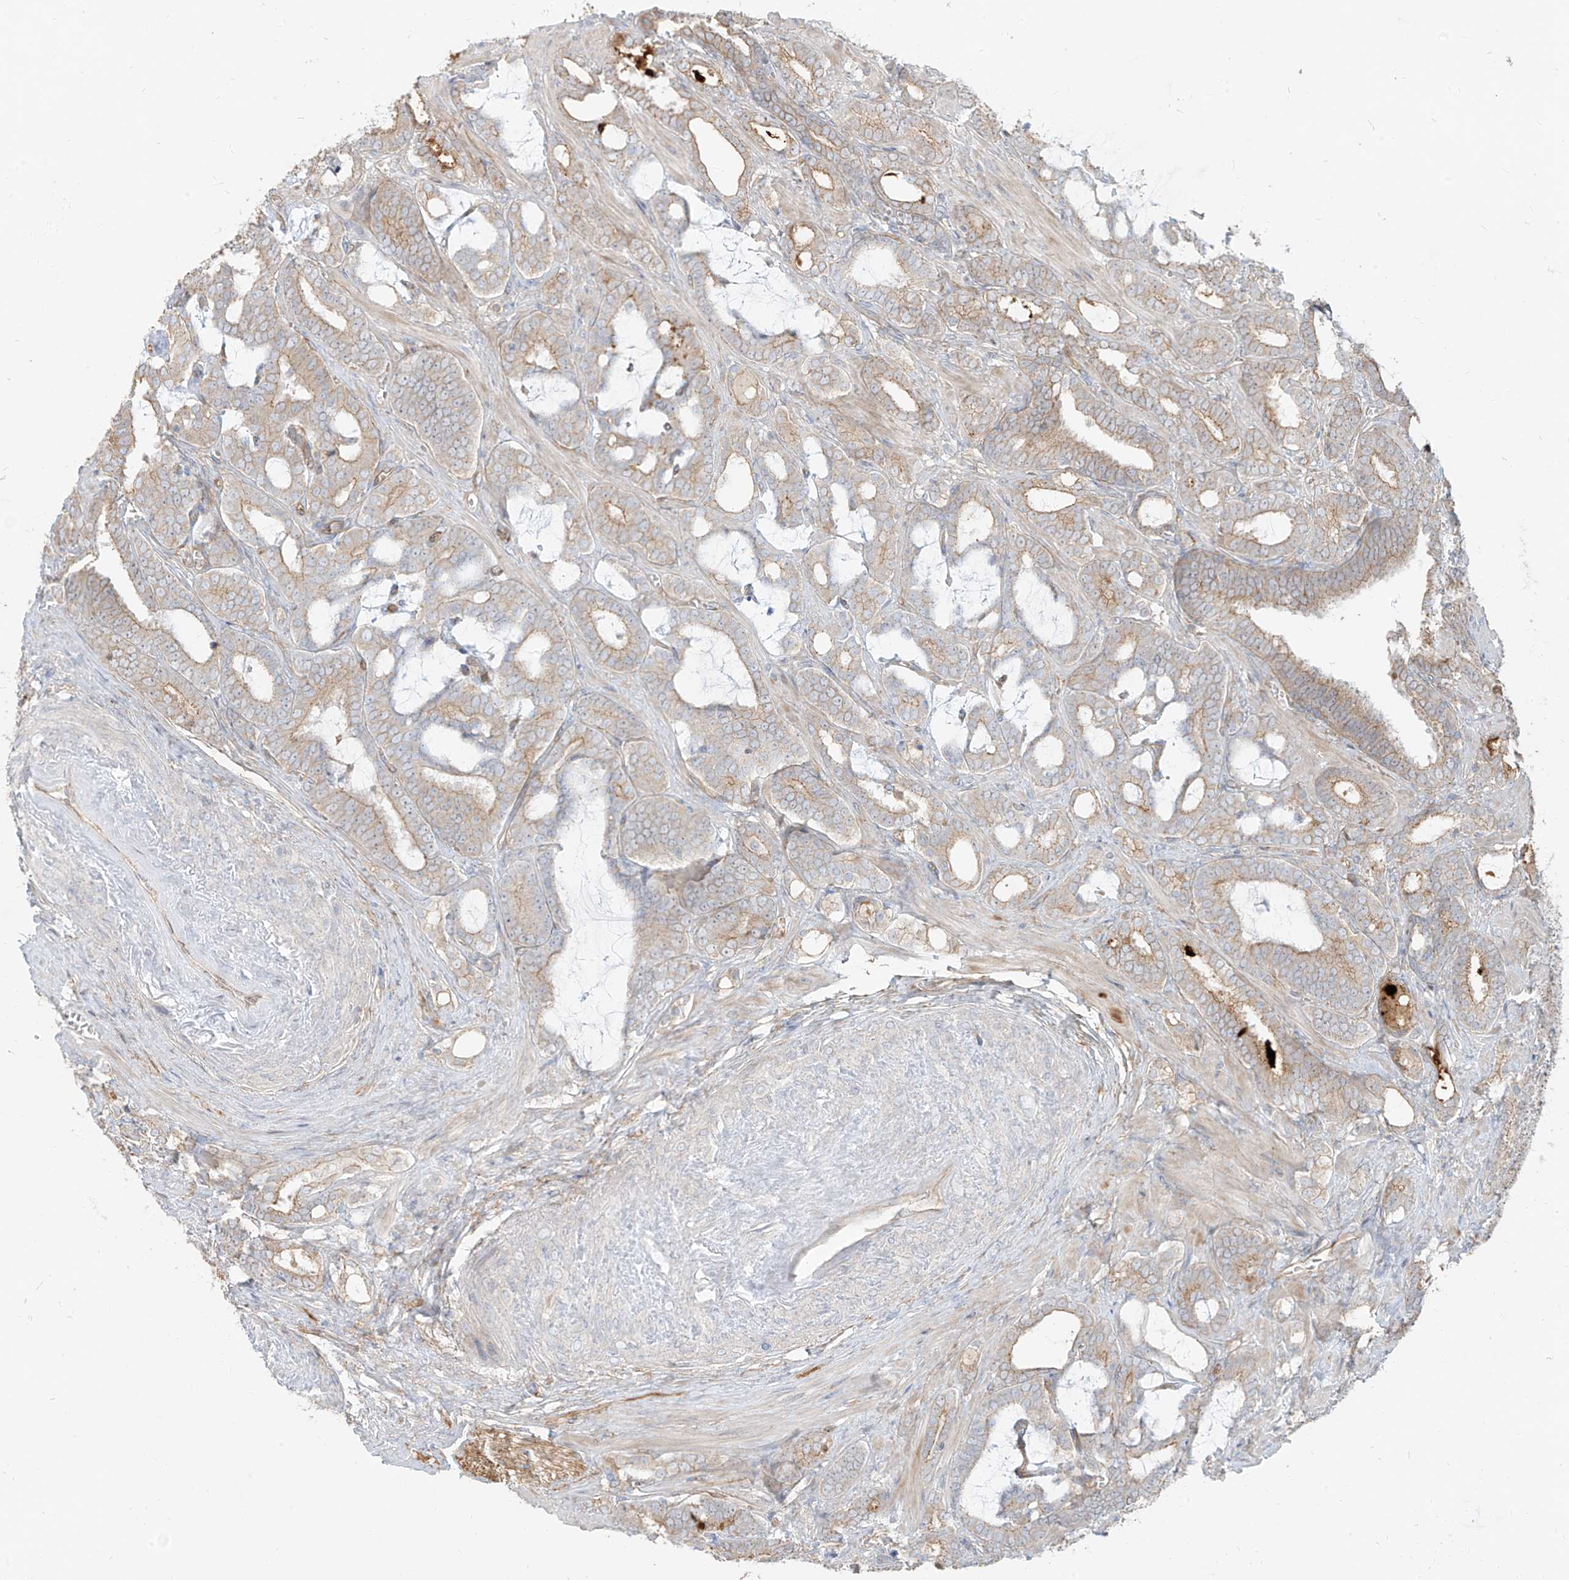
{"staining": {"intensity": "weak", "quantity": "25%-75%", "location": "cytoplasmic/membranous"}, "tissue": "prostate cancer", "cell_type": "Tumor cells", "image_type": "cancer", "snomed": [{"axis": "morphology", "description": "Adenocarcinoma, High grade"}, {"axis": "topography", "description": "Prostate and seminal vesicle, NOS"}], "caption": "DAB immunohistochemical staining of prostate cancer (high-grade adenocarcinoma) displays weak cytoplasmic/membranous protein staining in about 25%-75% of tumor cells. The staining is performed using DAB (3,3'-diaminobenzidine) brown chromogen to label protein expression. The nuclei are counter-stained blue using hematoxylin.", "gene": "EPHX4", "patient": {"sex": "male", "age": 67}}